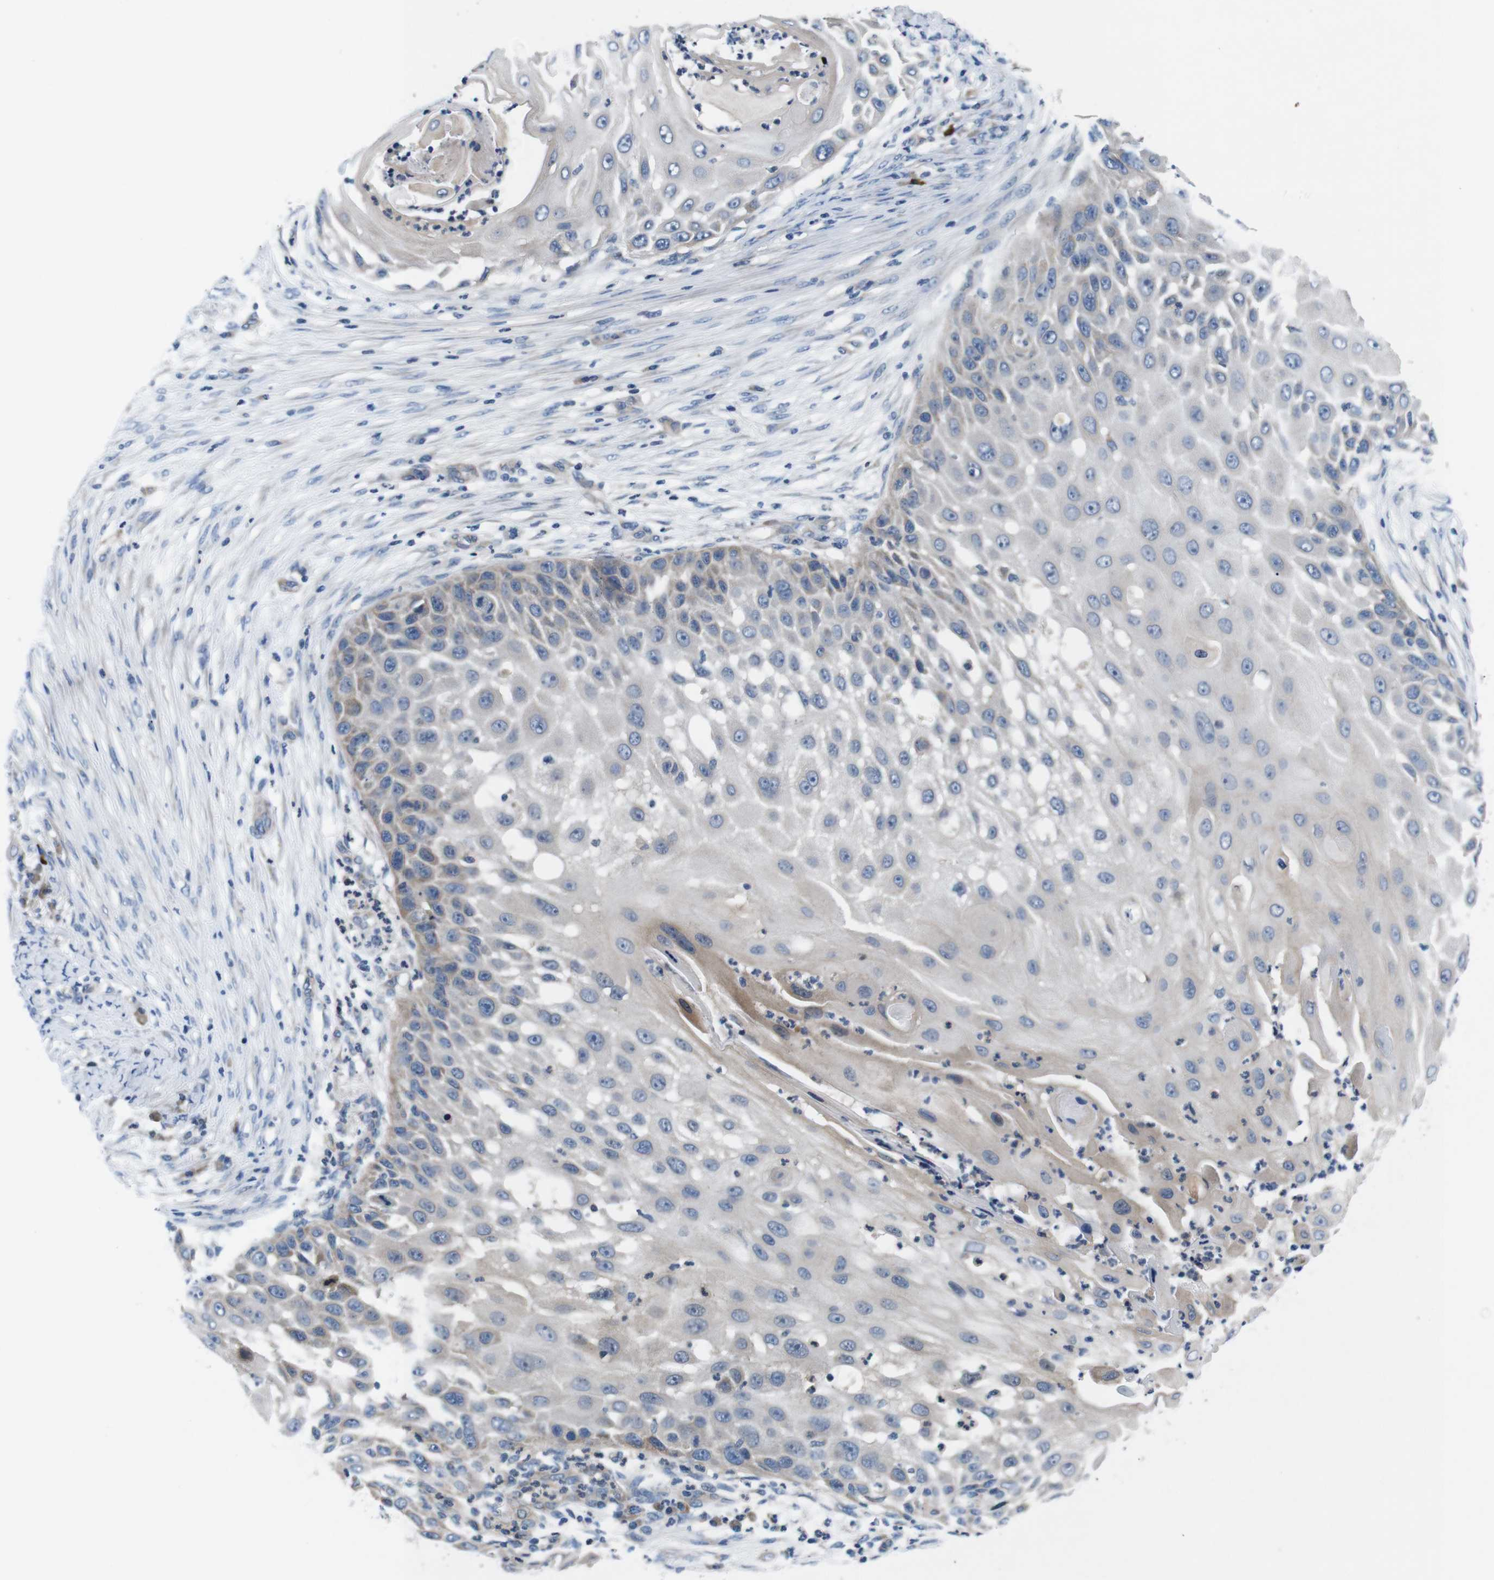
{"staining": {"intensity": "negative", "quantity": "none", "location": "none"}, "tissue": "skin cancer", "cell_type": "Tumor cells", "image_type": "cancer", "snomed": [{"axis": "morphology", "description": "Squamous cell carcinoma, NOS"}, {"axis": "topography", "description": "Skin"}], "caption": "A high-resolution image shows IHC staining of skin cancer (squamous cell carcinoma), which exhibits no significant expression in tumor cells. (Immunohistochemistry (ihc), brightfield microscopy, high magnification).", "gene": "JAK1", "patient": {"sex": "female", "age": 44}}